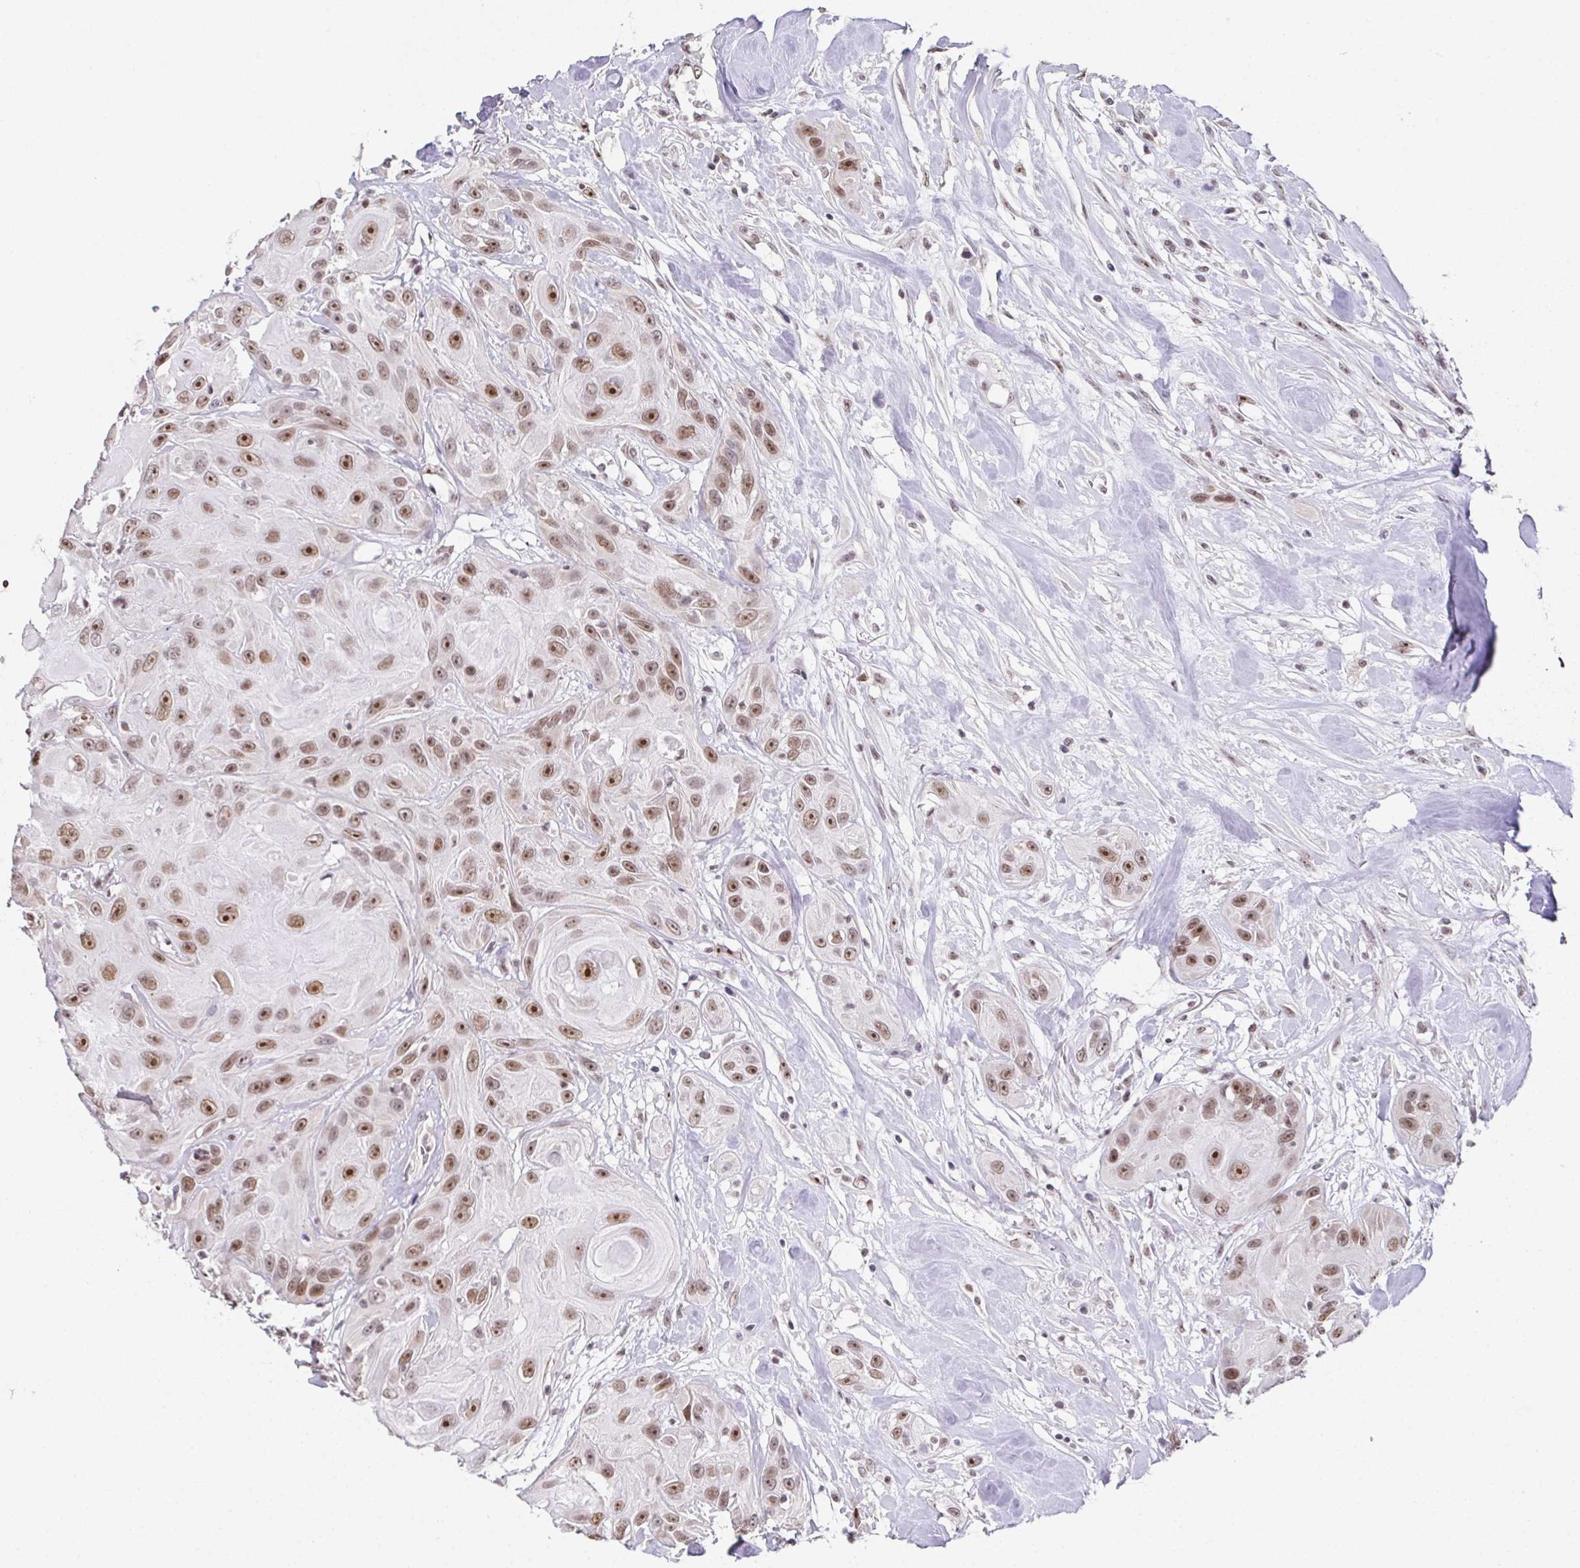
{"staining": {"intensity": "moderate", "quantity": ">75%", "location": "nuclear"}, "tissue": "head and neck cancer", "cell_type": "Tumor cells", "image_type": "cancer", "snomed": [{"axis": "morphology", "description": "Squamous cell carcinoma, NOS"}, {"axis": "topography", "description": "Oral tissue"}, {"axis": "topography", "description": "Head-Neck"}], "caption": "Tumor cells reveal medium levels of moderate nuclear expression in approximately >75% of cells in human squamous cell carcinoma (head and neck).", "gene": "ZNF800", "patient": {"sex": "male", "age": 77}}